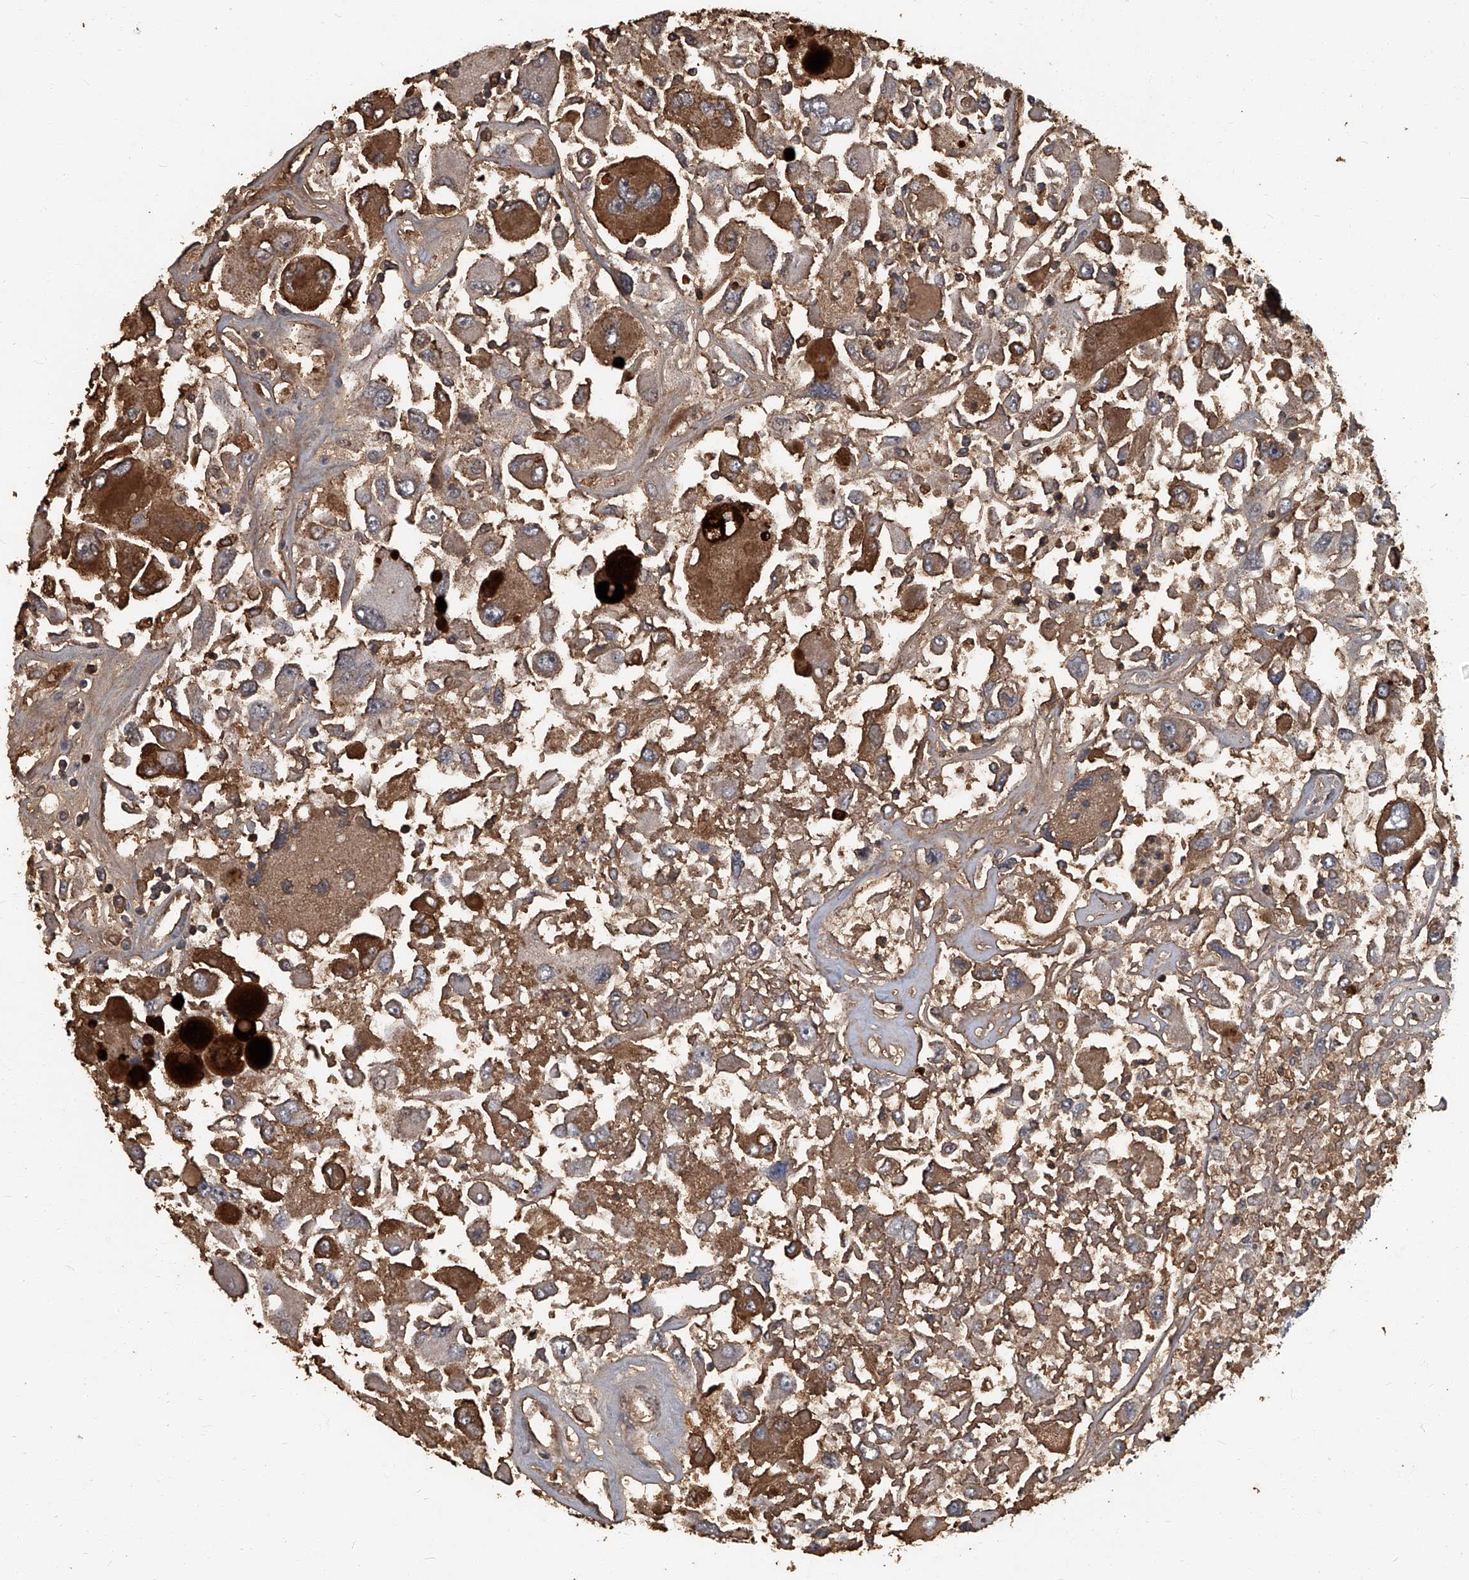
{"staining": {"intensity": "moderate", "quantity": ">75%", "location": "cytoplasmic/membranous"}, "tissue": "renal cancer", "cell_type": "Tumor cells", "image_type": "cancer", "snomed": [{"axis": "morphology", "description": "Adenocarcinoma, NOS"}, {"axis": "topography", "description": "Kidney"}], "caption": "This is an image of IHC staining of renal cancer, which shows moderate expression in the cytoplasmic/membranous of tumor cells.", "gene": "GPR132", "patient": {"sex": "female", "age": 52}}